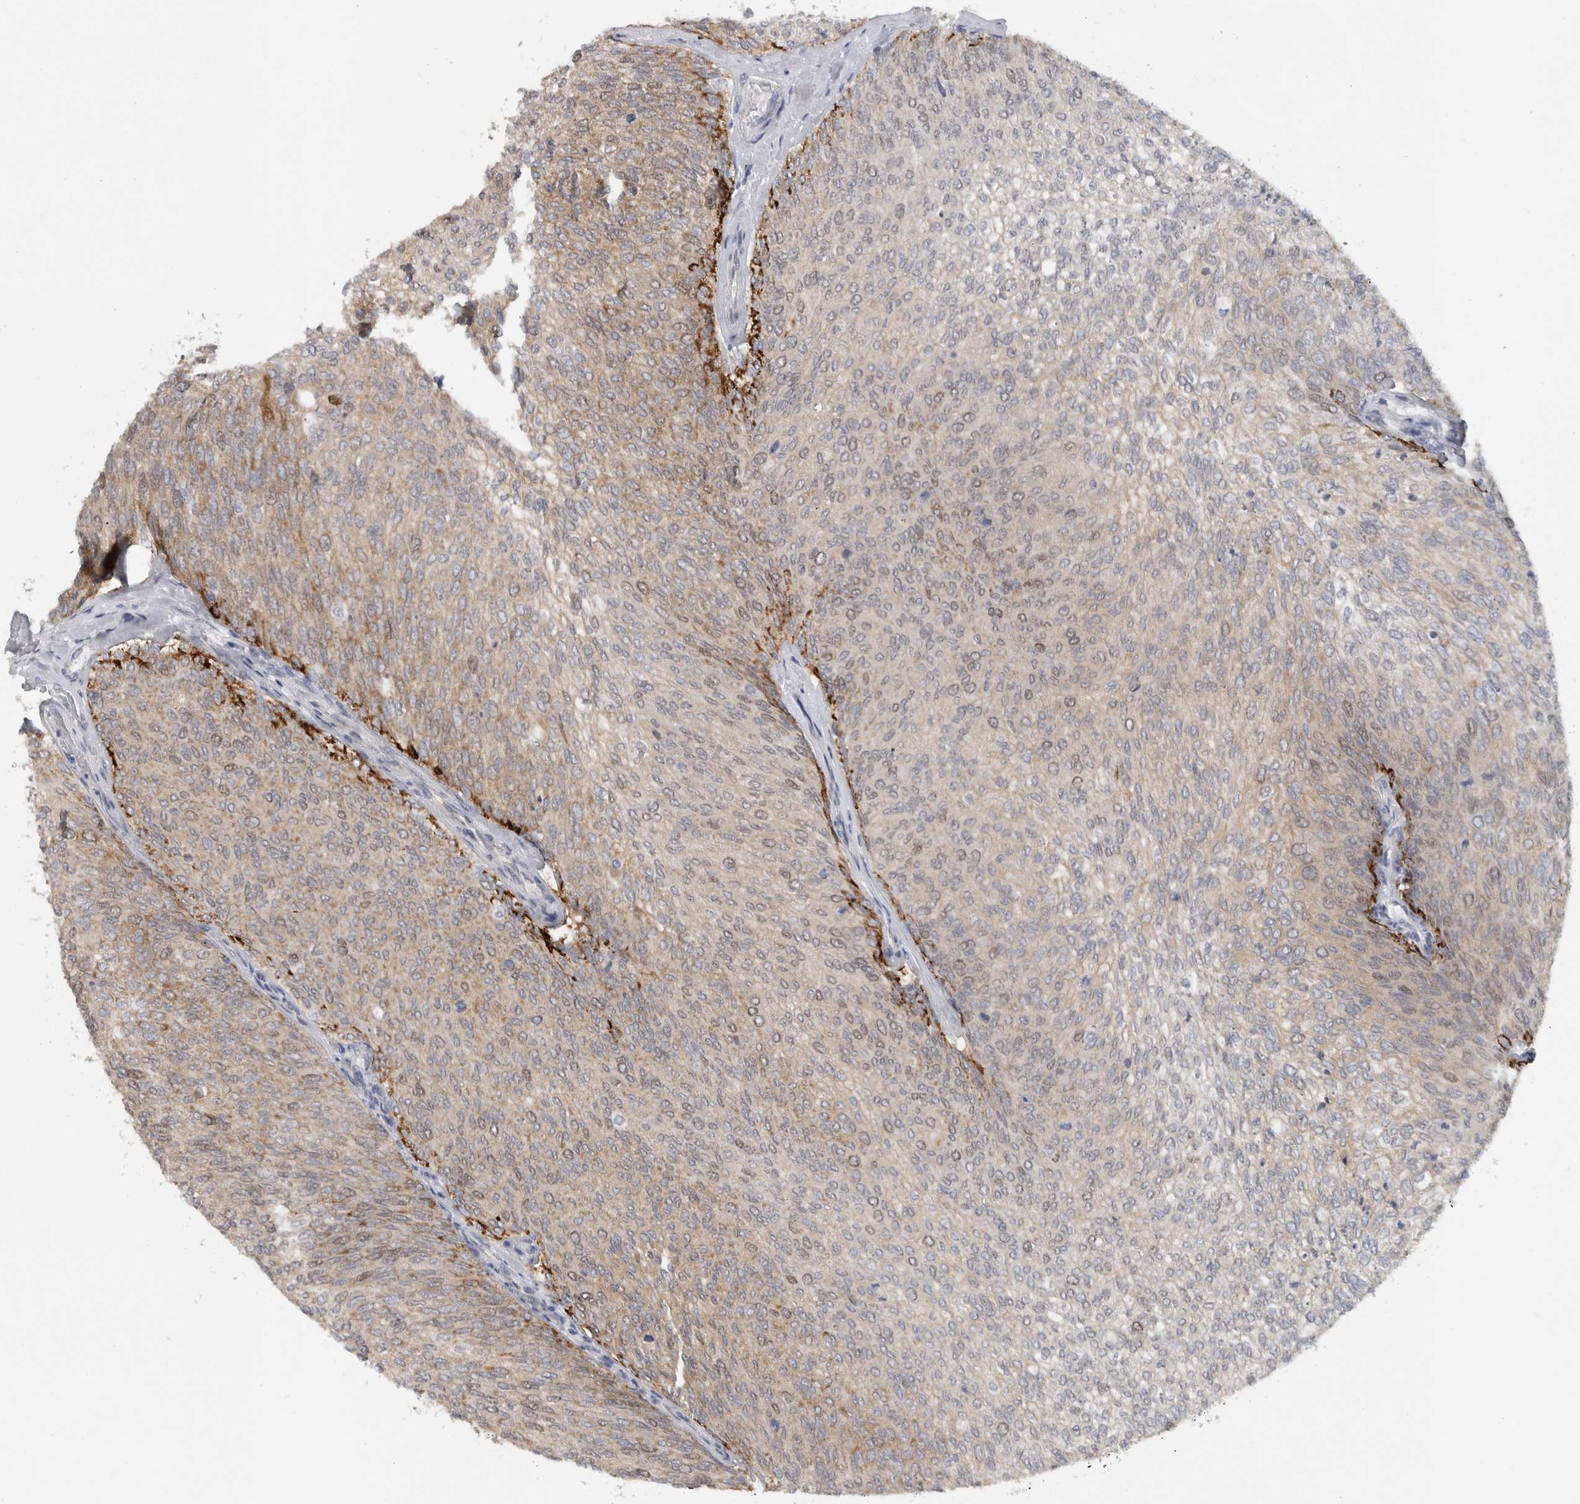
{"staining": {"intensity": "moderate", "quantity": "25%-75%", "location": "cytoplasmic/membranous"}, "tissue": "urothelial cancer", "cell_type": "Tumor cells", "image_type": "cancer", "snomed": [{"axis": "morphology", "description": "Urothelial carcinoma, Low grade"}, {"axis": "topography", "description": "Urinary bladder"}], "caption": "Urothelial cancer tissue shows moderate cytoplasmic/membranous positivity in approximately 25%-75% of tumor cells, visualized by immunohistochemistry.", "gene": "DYRK2", "patient": {"sex": "female", "age": 79}}